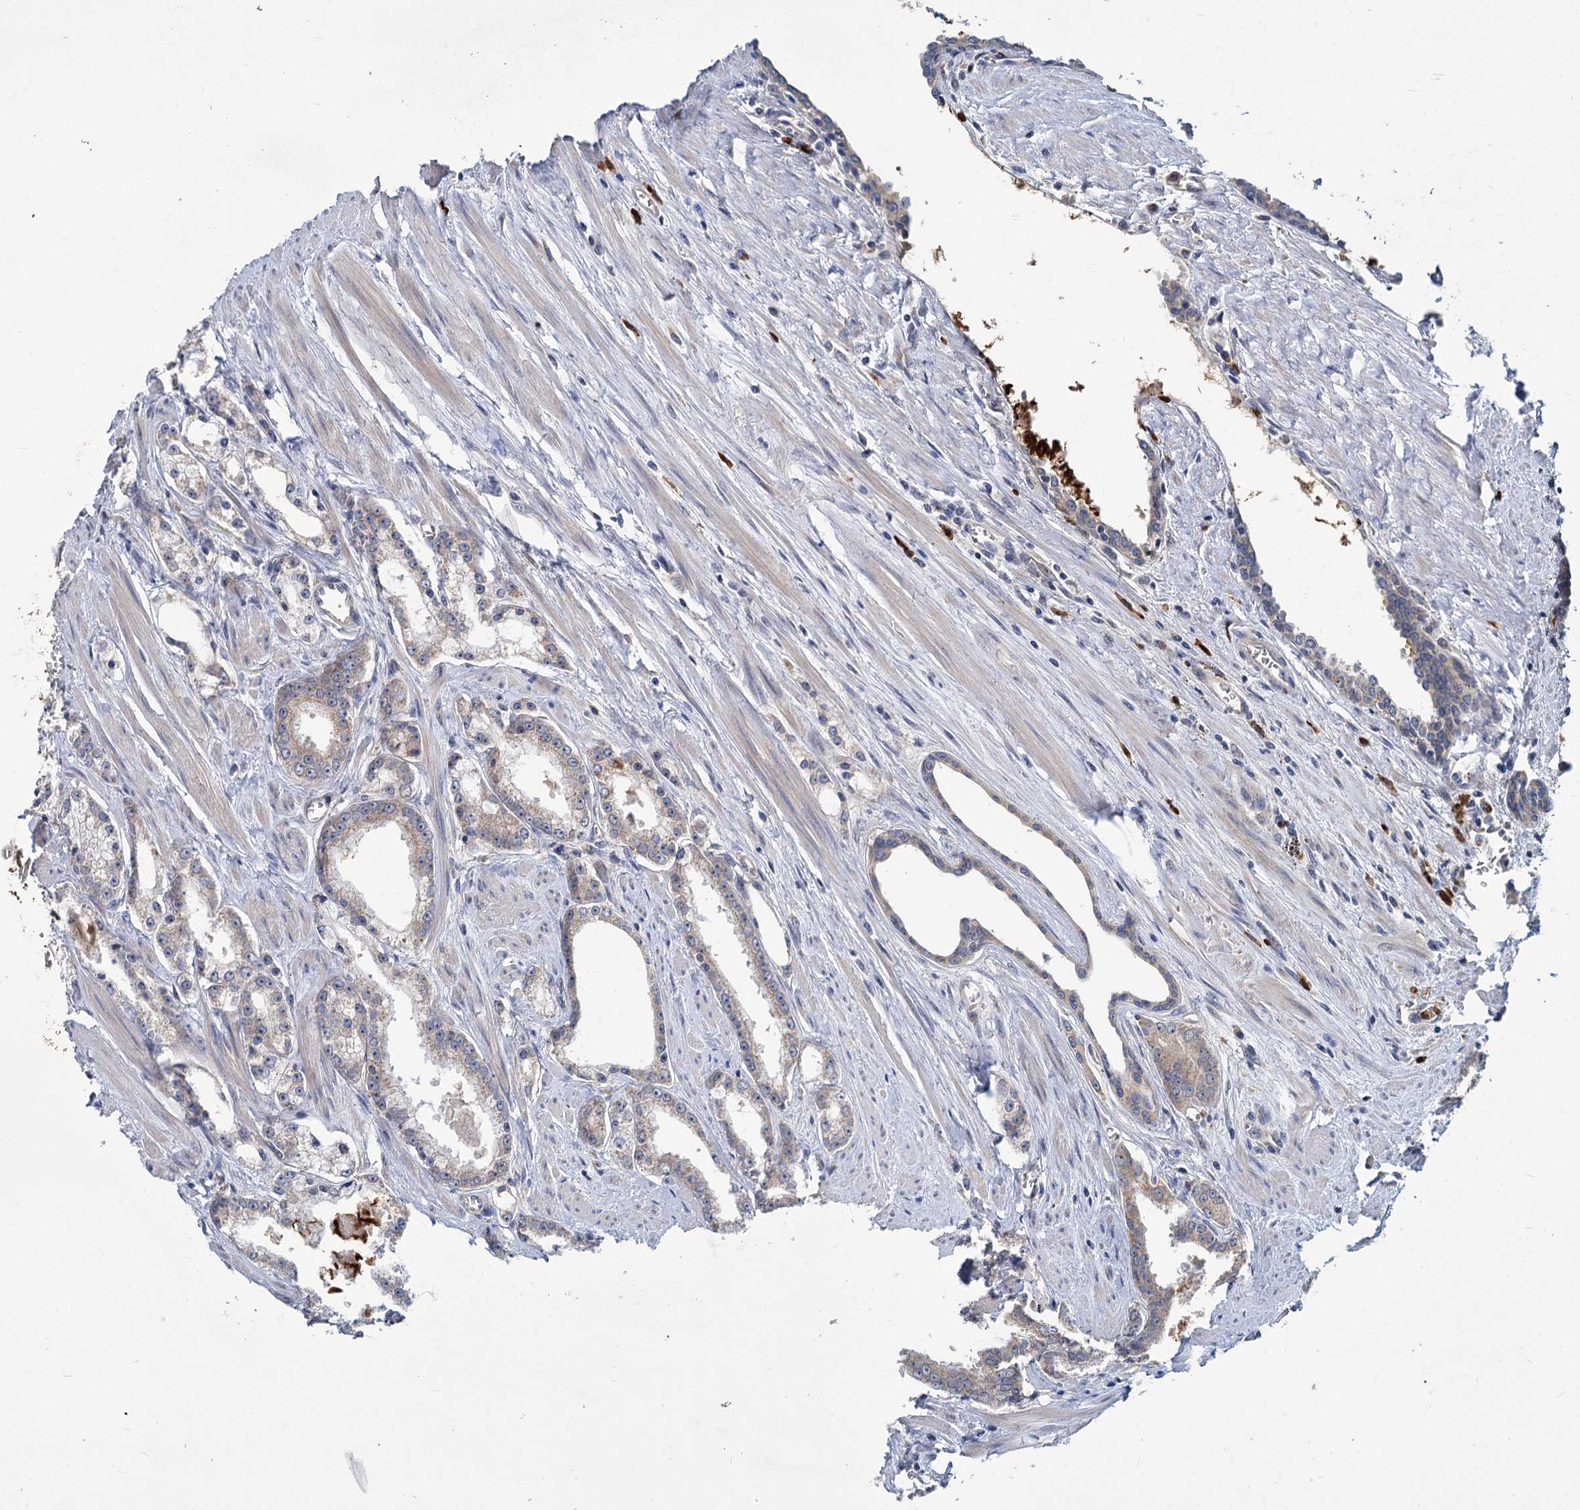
{"staining": {"intensity": "negative", "quantity": "none", "location": "none"}, "tissue": "prostate cancer", "cell_type": "Tumor cells", "image_type": "cancer", "snomed": [{"axis": "morphology", "description": "Adenocarcinoma, Low grade"}, {"axis": "topography", "description": "Prostate and seminal vesicle, NOS"}], "caption": "Immunohistochemical staining of human prostate cancer shows no significant positivity in tumor cells.", "gene": "DYNC2H1", "patient": {"sex": "male", "age": 60}}